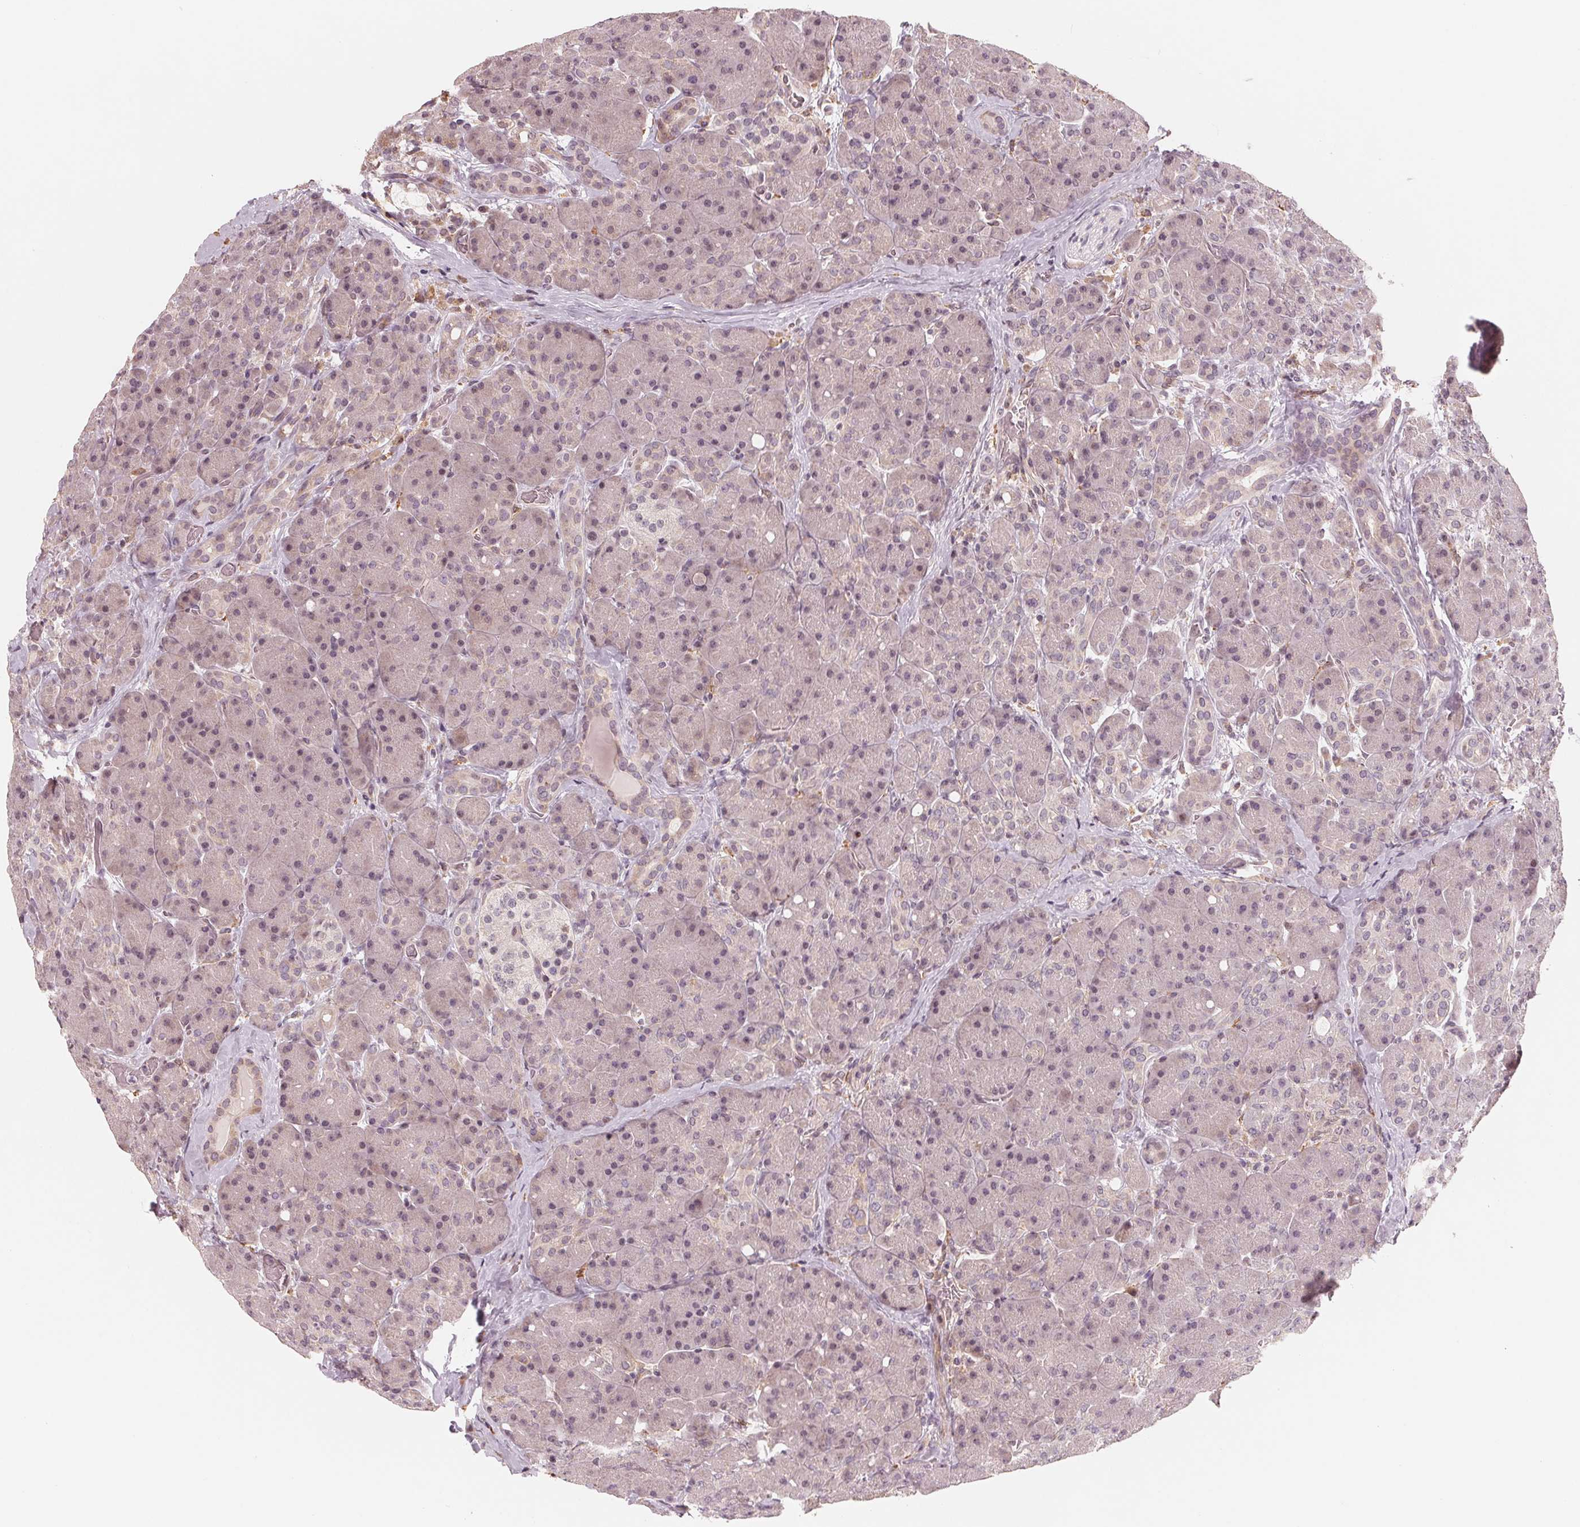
{"staining": {"intensity": "weak", "quantity": "25%-75%", "location": "cytoplasmic/membranous,nuclear"}, "tissue": "pancreas", "cell_type": "Exocrine glandular cells", "image_type": "normal", "snomed": [{"axis": "morphology", "description": "Normal tissue, NOS"}, {"axis": "topography", "description": "Pancreas"}], "caption": "Pancreas was stained to show a protein in brown. There is low levels of weak cytoplasmic/membranous,nuclear positivity in approximately 25%-75% of exocrine glandular cells. Using DAB (3,3'-diaminobenzidine) (brown) and hematoxylin (blue) stains, captured at high magnification using brightfield microscopy.", "gene": "IL9R", "patient": {"sex": "male", "age": 55}}